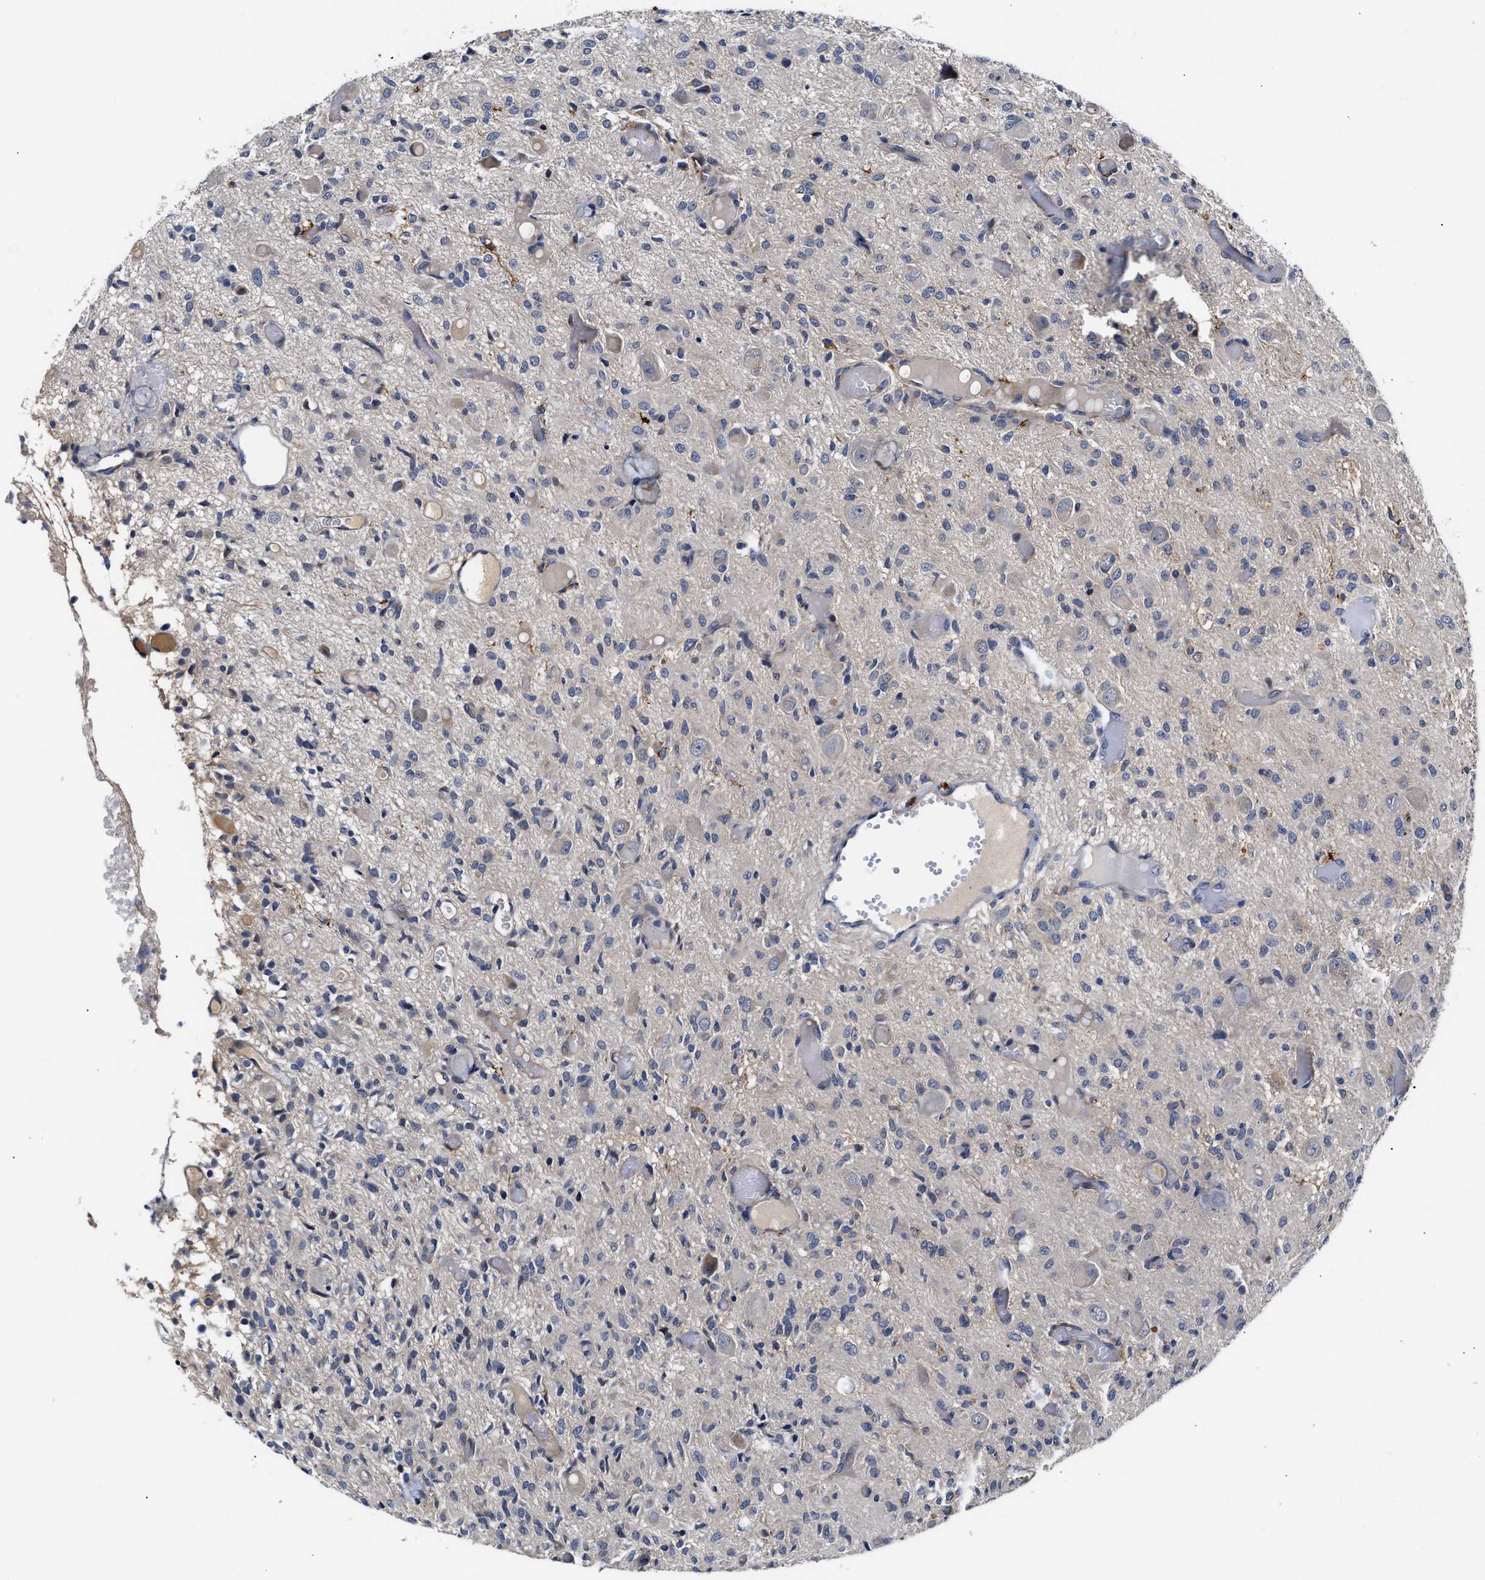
{"staining": {"intensity": "negative", "quantity": "none", "location": "none"}, "tissue": "glioma", "cell_type": "Tumor cells", "image_type": "cancer", "snomed": [{"axis": "morphology", "description": "Glioma, malignant, High grade"}, {"axis": "topography", "description": "Brain"}], "caption": "This is an IHC image of glioma. There is no staining in tumor cells.", "gene": "CCDC146", "patient": {"sex": "female", "age": 59}}